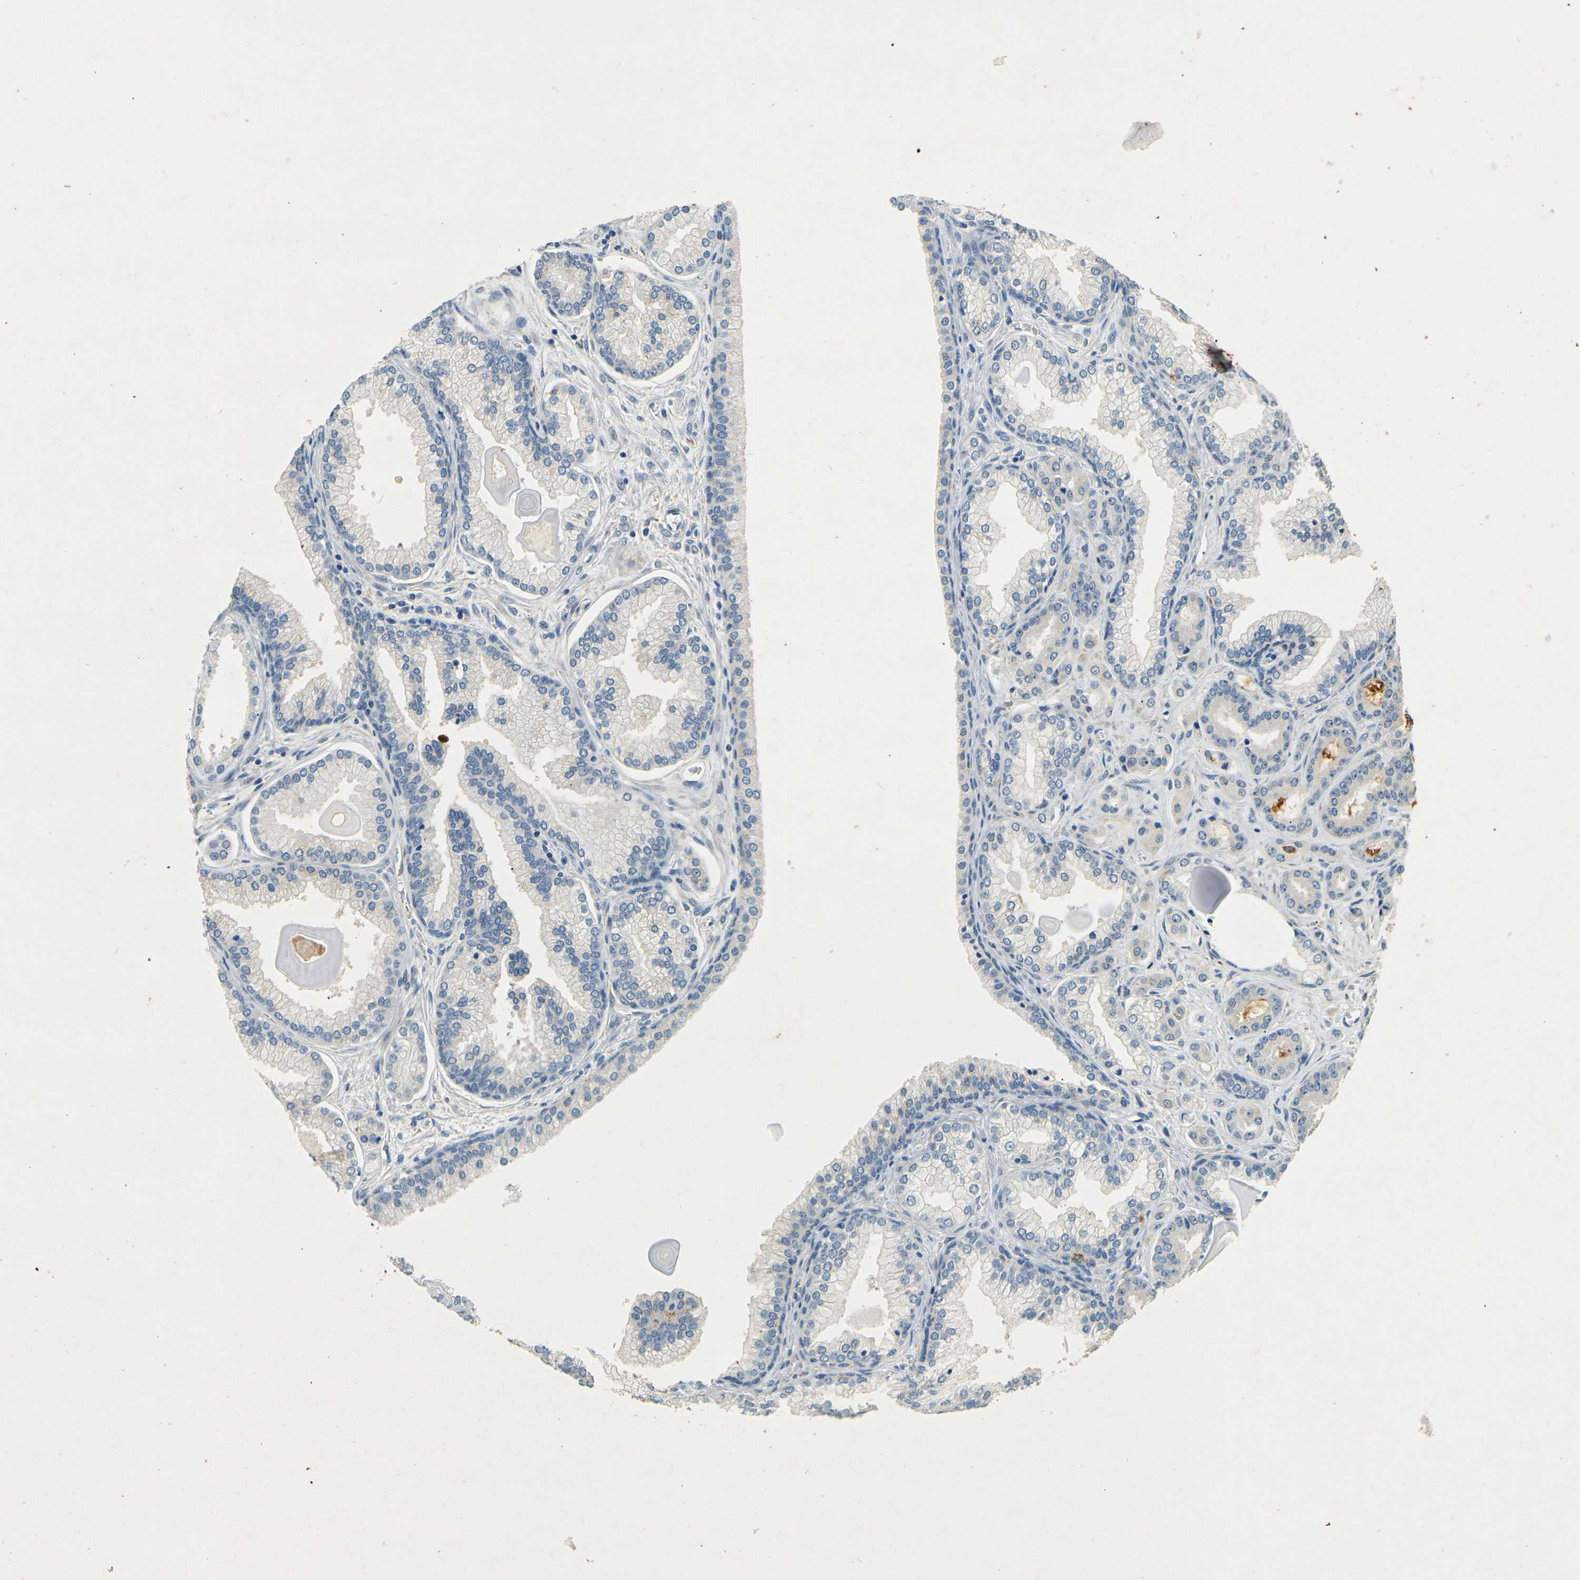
{"staining": {"intensity": "weak", "quantity": "<25%", "location": "cytoplasmic/membranous"}, "tissue": "prostate cancer", "cell_type": "Tumor cells", "image_type": "cancer", "snomed": [{"axis": "morphology", "description": "Adenocarcinoma, Low grade"}, {"axis": "topography", "description": "Prostate"}], "caption": "High power microscopy micrograph of an immunohistochemistry histopathology image of prostate low-grade adenocarcinoma, revealing no significant positivity in tumor cells.", "gene": "SORT1", "patient": {"sex": "male", "age": 59}}